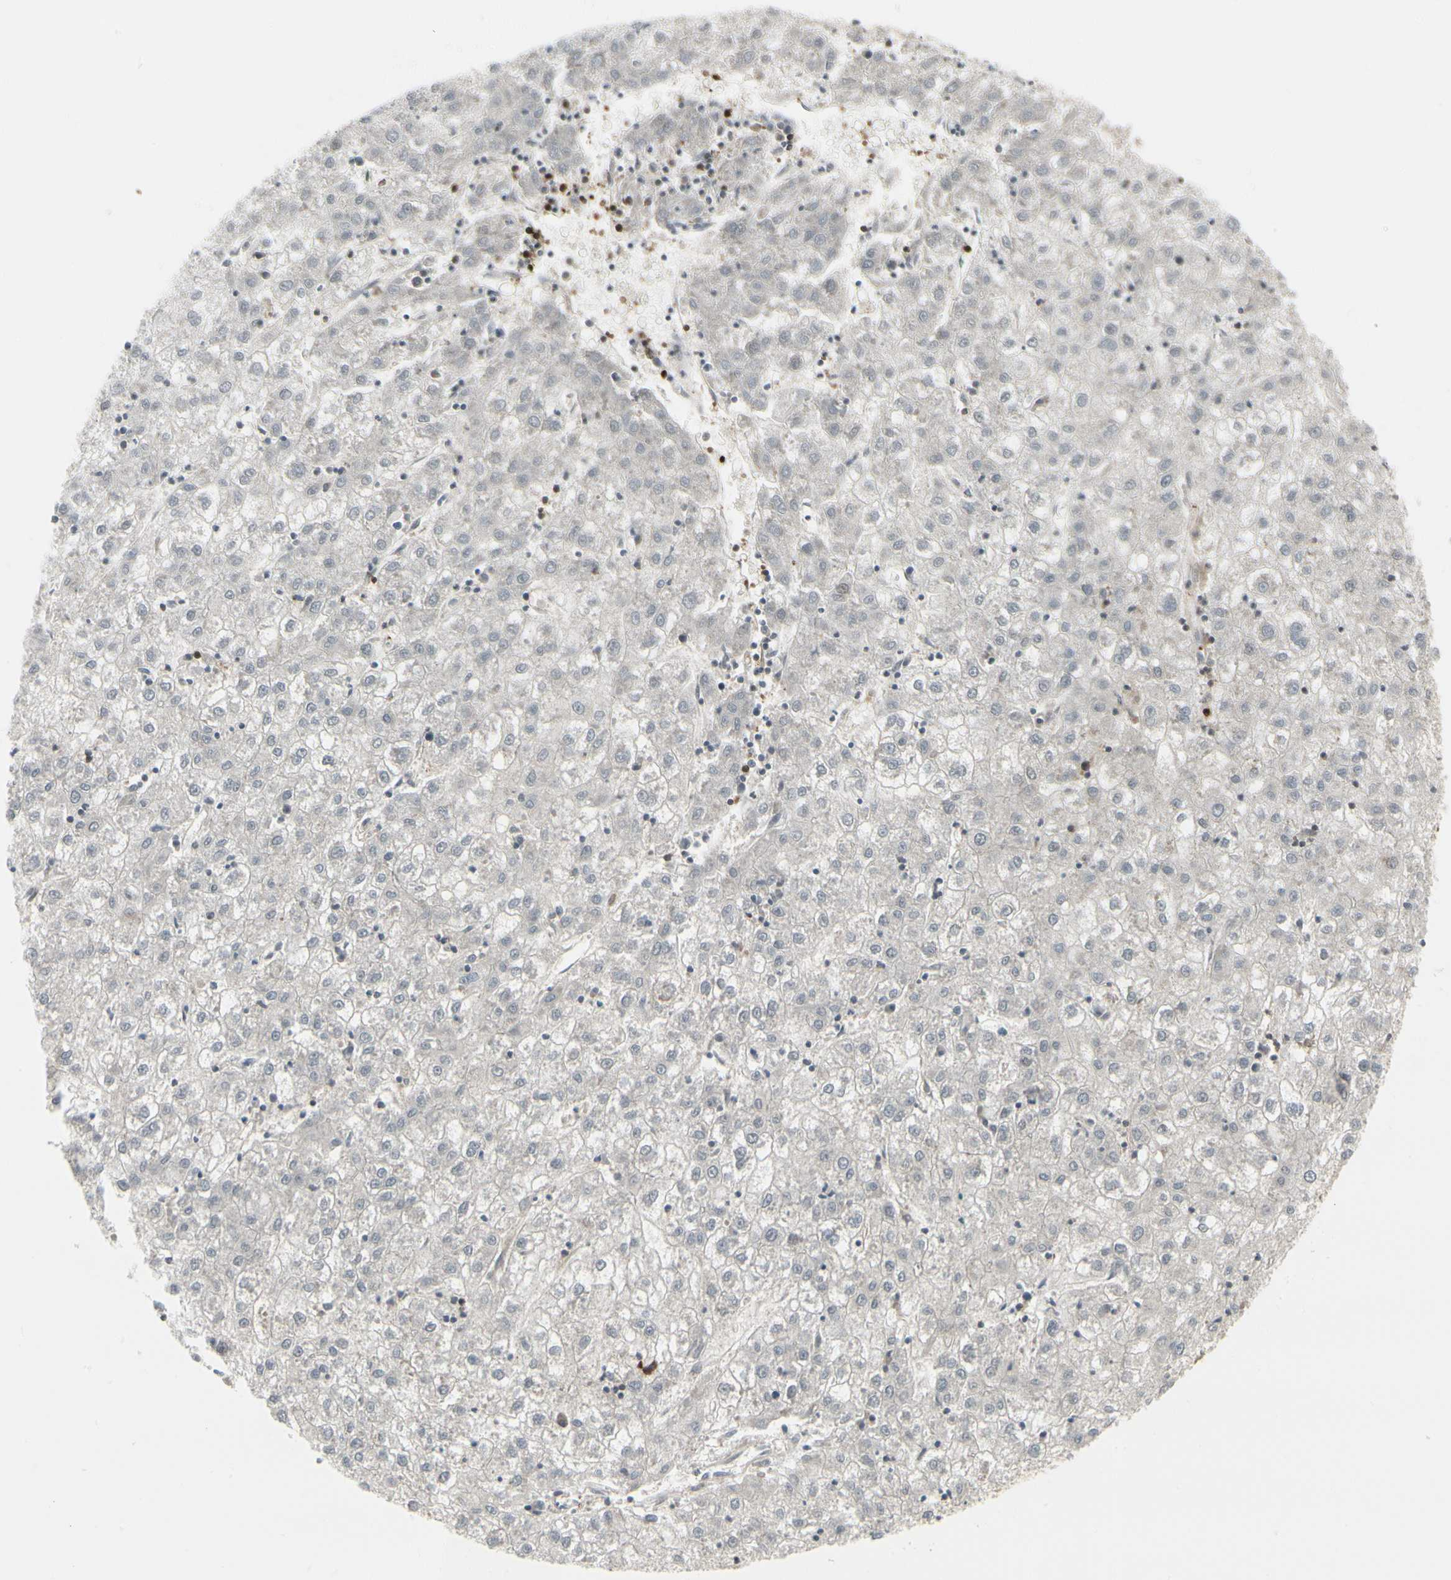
{"staining": {"intensity": "negative", "quantity": "none", "location": "none"}, "tissue": "liver cancer", "cell_type": "Tumor cells", "image_type": "cancer", "snomed": [{"axis": "morphology", "description": "Carcinoma, Hepatocellular, NOS"}, {"axis": "topography", "description": "Liver"}], "caption": "Liver hepatocellular carcinoma was stained to show a protein in brown. There is no significant staining in tumor cells.", "gene": "IGFBP6", "patient": {"sex": "male", "age": 72}}